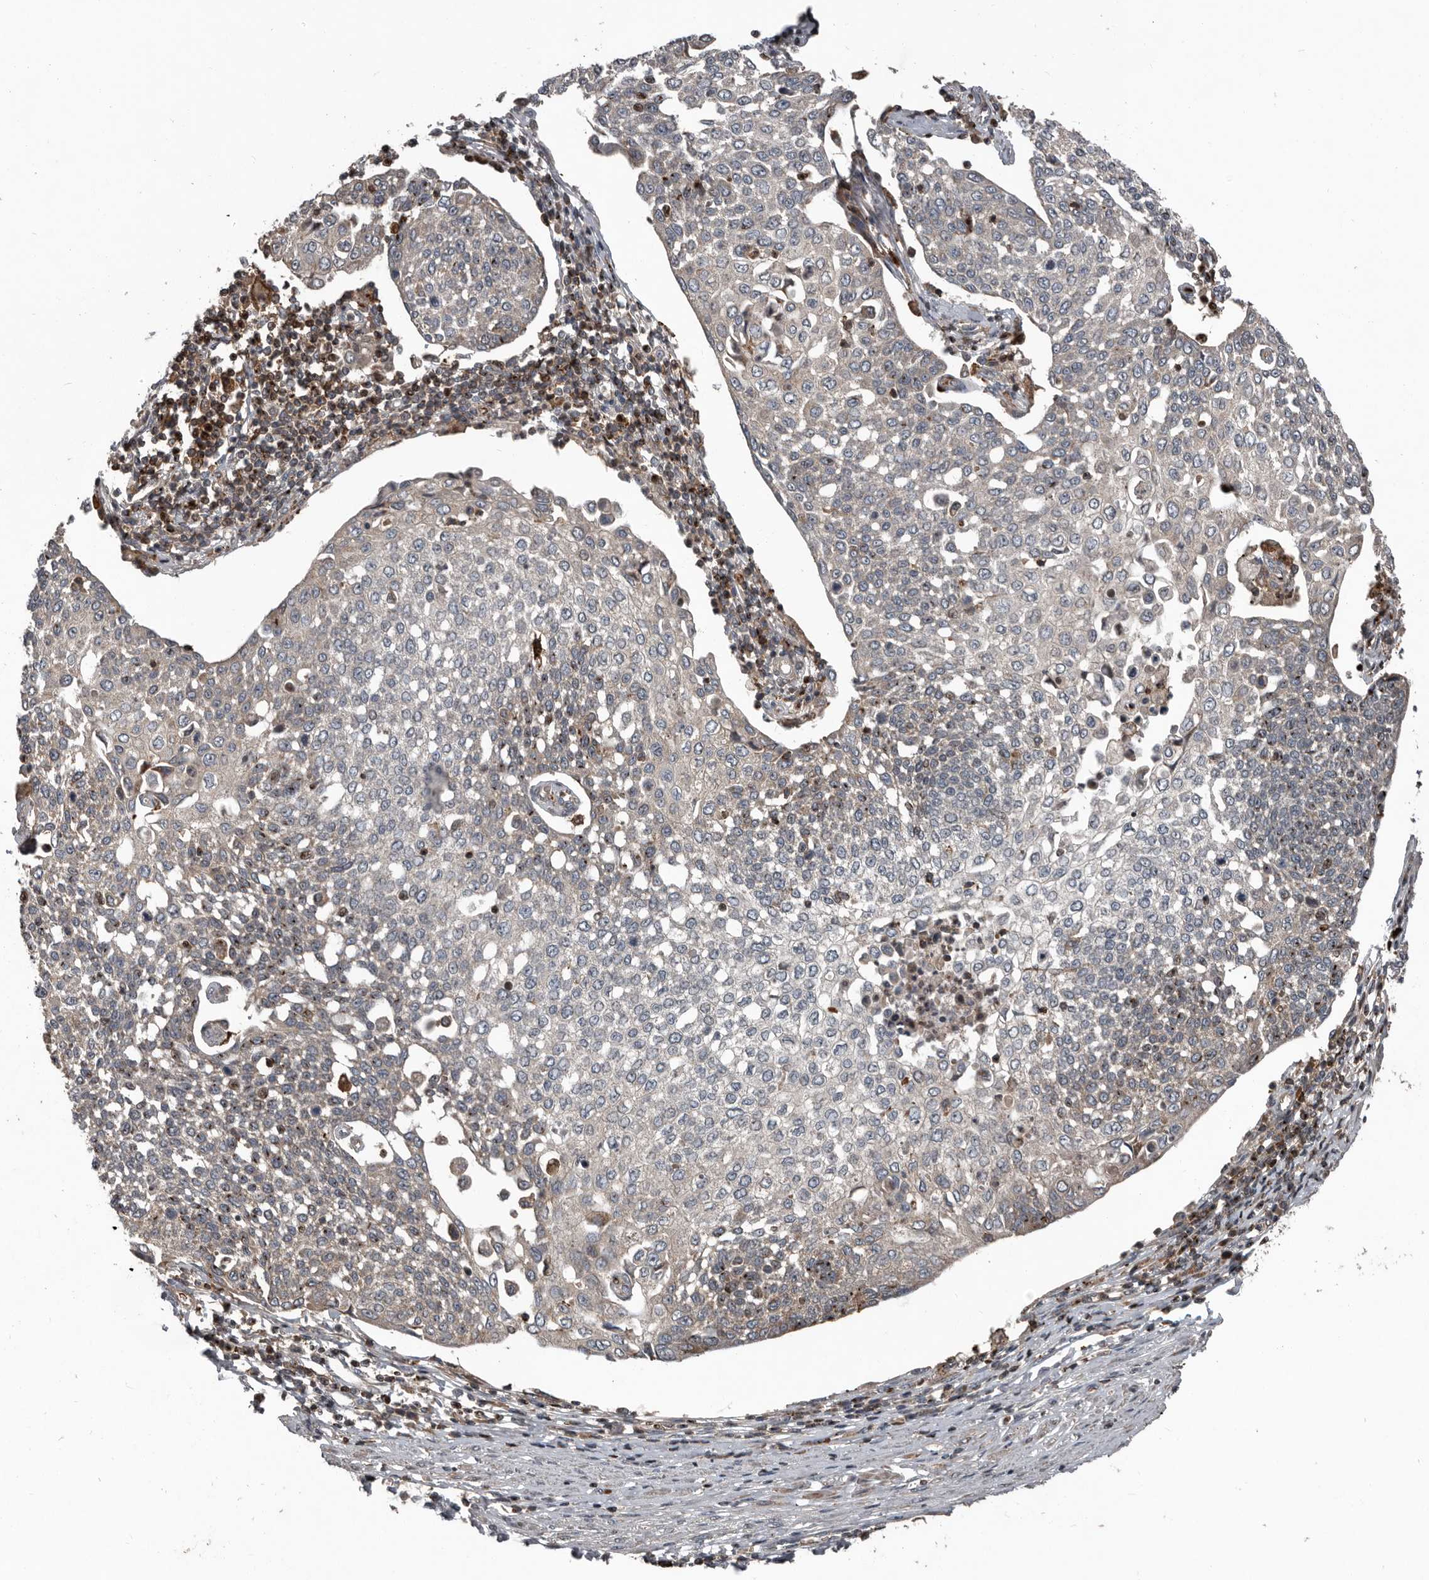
{"staining": {"intensity": "weak", "quantity": "25%-75%", "location": "cytoplasmic/membranous"}, "tissue": "cervical cancer", "cell_type": "Tumor cells", "image_type": "cancer", "snomed": [{"axis": "morphology", "description": "Squamous cell carcinoma, NOS"}, {"axis": "topography", "description": "Cervix"}], "caption": "IHC histopathology image of neoplastic tissue: human cervical squamous cell carcinoma stained using immunohistochemistry displays low levels of weak protein expression localized specifically in the cytoplasmic/membranous of tumor cells, appearing as a cytoplasmic/membranous brown color.", "gene": "FBXO31", "patient": {"sex": "female", "age": 34}}